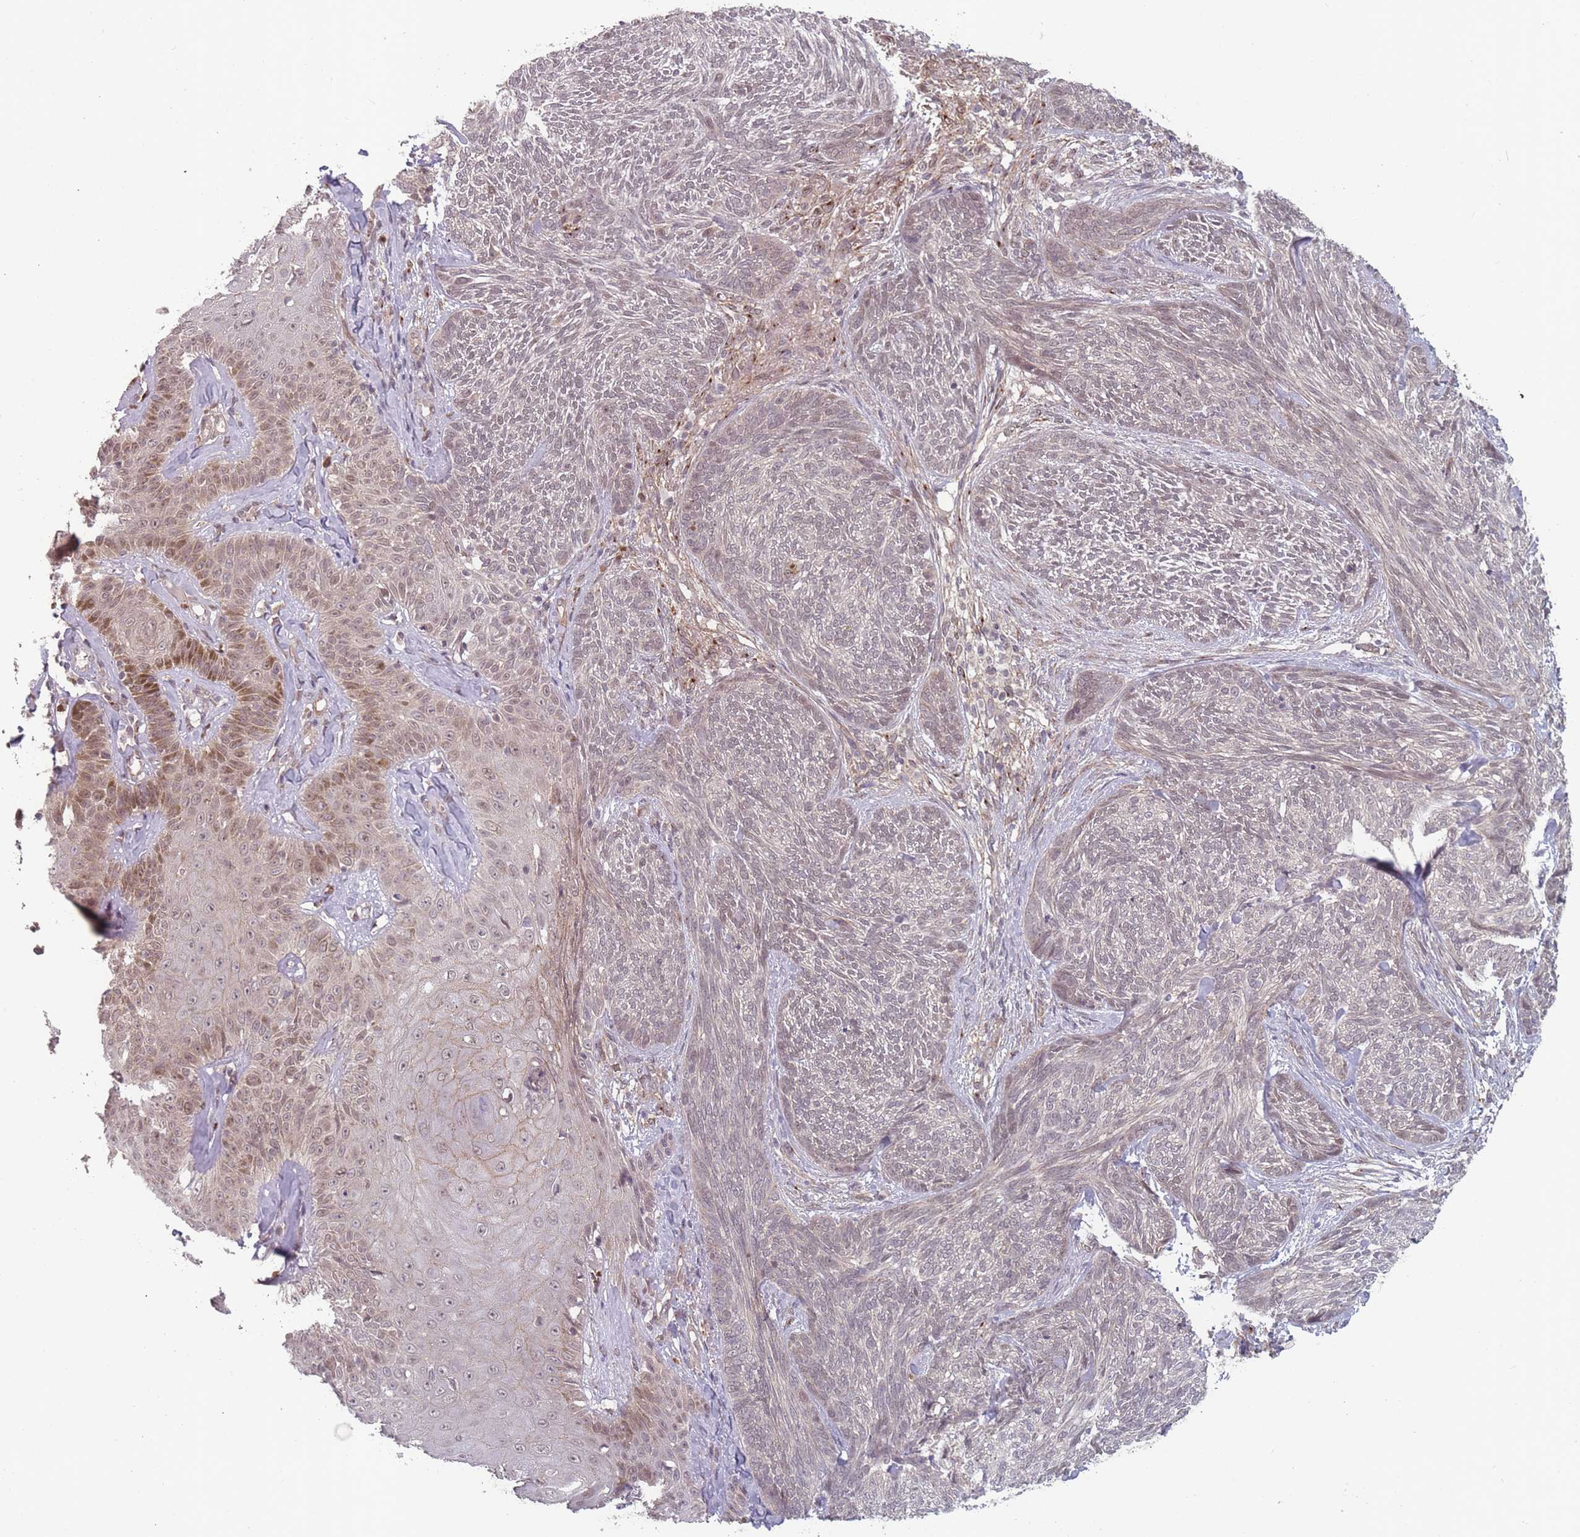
{"staining": {"intensity": "weak", "quantity": "25%-75%", "location": "cytoplasmic/membranous,nuclear"}, "tissue": "skin cancer", "cell_type": "Tumor cells", "image_type": "cancer", "snomed": [{"axis": "morphology", "description": "Basal cell carcinoma"}, {"axis": "topography", "description": "Skin"}], "caption": "About 25%-75% of tumor cells in skin cancer (basal cell carcinoma) display weak cytoplasmic/membranous and nuclear protein expression as visualized by brown immunohistochemical staining.", "gene": "CNTRL", "patient": {"sex": "male", "age": 73}}